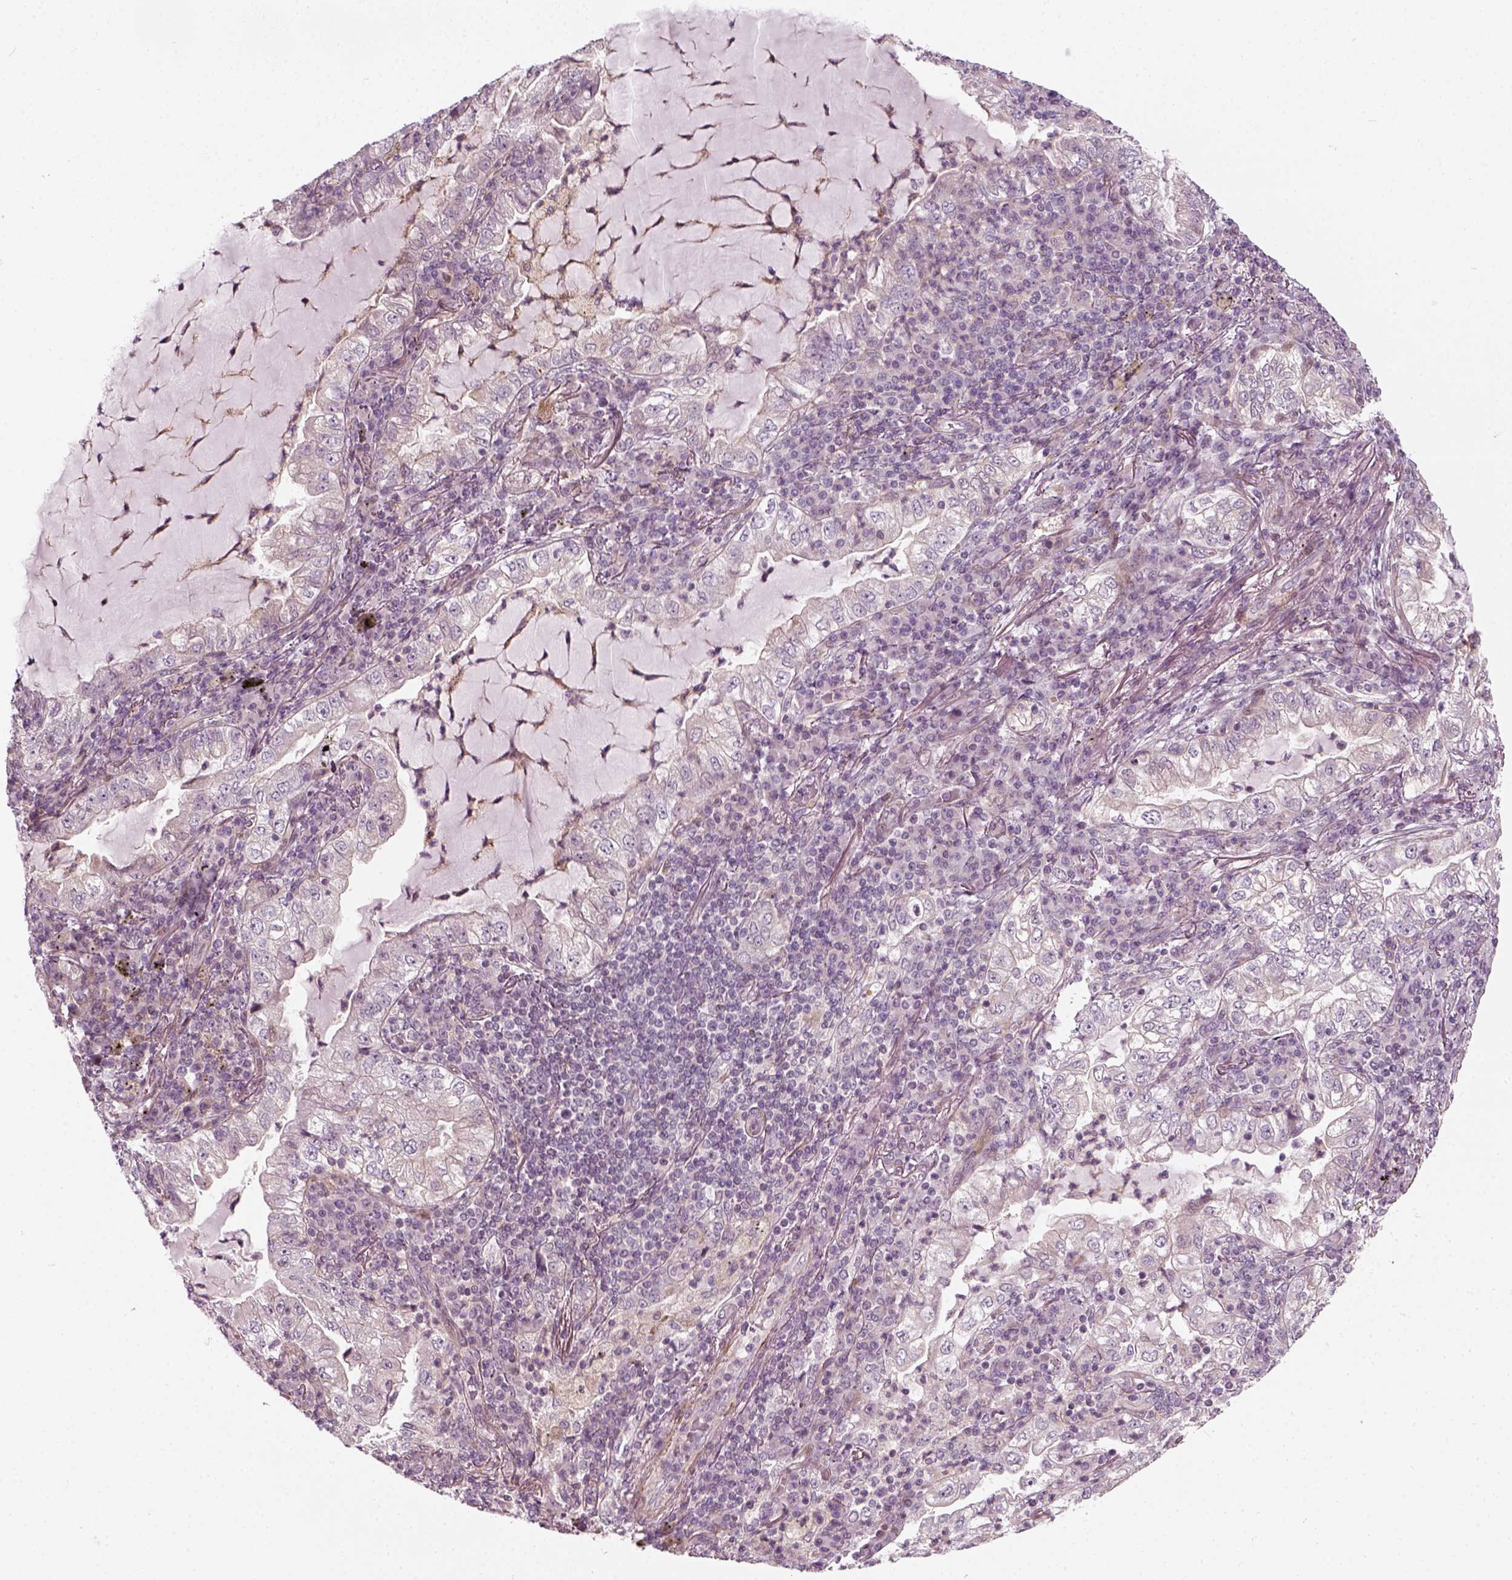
{"staining": {"intensity": "negative", "quantity": "none", "location": "none"}, "tissue": "lung cancer", "cell_type": "Tumor cells", "image_type": "cancer", "snomed": [{"axis": "morphology", "description": "Adenocarcinoma, NOS"}, {"axis": "topography", "description": "Lung"}], "caption": "DAB immunohistochemical staining of human adenocarcinoma (lung) demonstrates no significant positivity in tumor cells.", "gene": "DNASE1L1", "patient": {"sex": "female", "age": 73}}